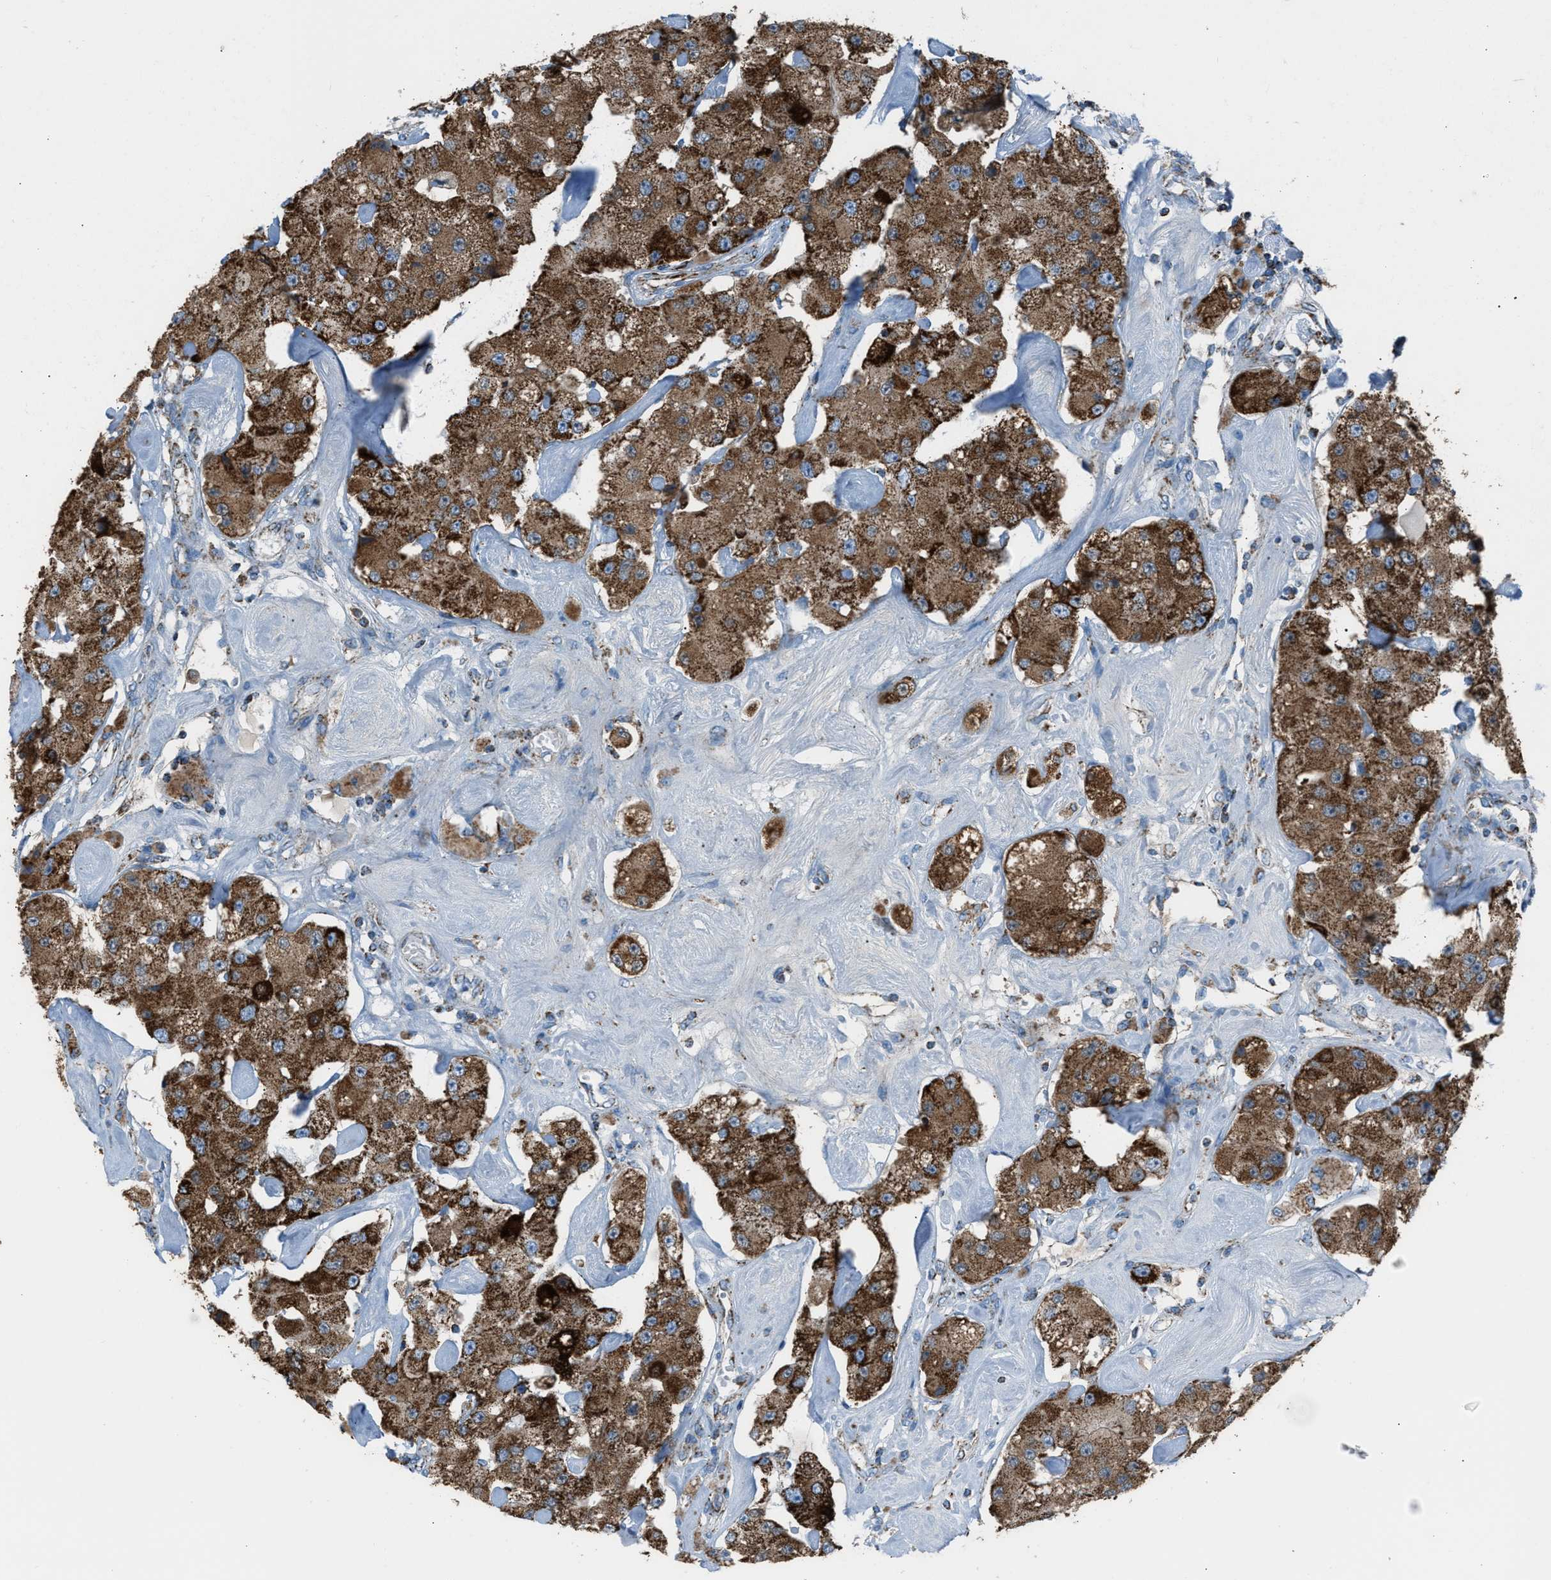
{"staining": {"intensity": "strong", "quantity": ">75%", "location": "cytoplasmic/membranous"}, "tissue": "carcinoid", "cell_type": "Tumor cells", "image_type": "cancer", "snomed": [{"axis": "morphology", "description": "Carcinoid, malignant, NOS"}, {"axis": "topography", "description": "Pancreas"}], "caption": "Immunohistochemistry (IHC) of carcinoid exhibits high levels of strong cytoplasmic/membranous positivity in about >75% of tumor cells. The staining is performed using DAB (3,3'-diaminobenzidine) brown chromogen to label protein expression. The nuclei are counter-stained blue using hematoxylin.", "gene": "MDH2", "patient": {"sex": "male", "age": 41}}